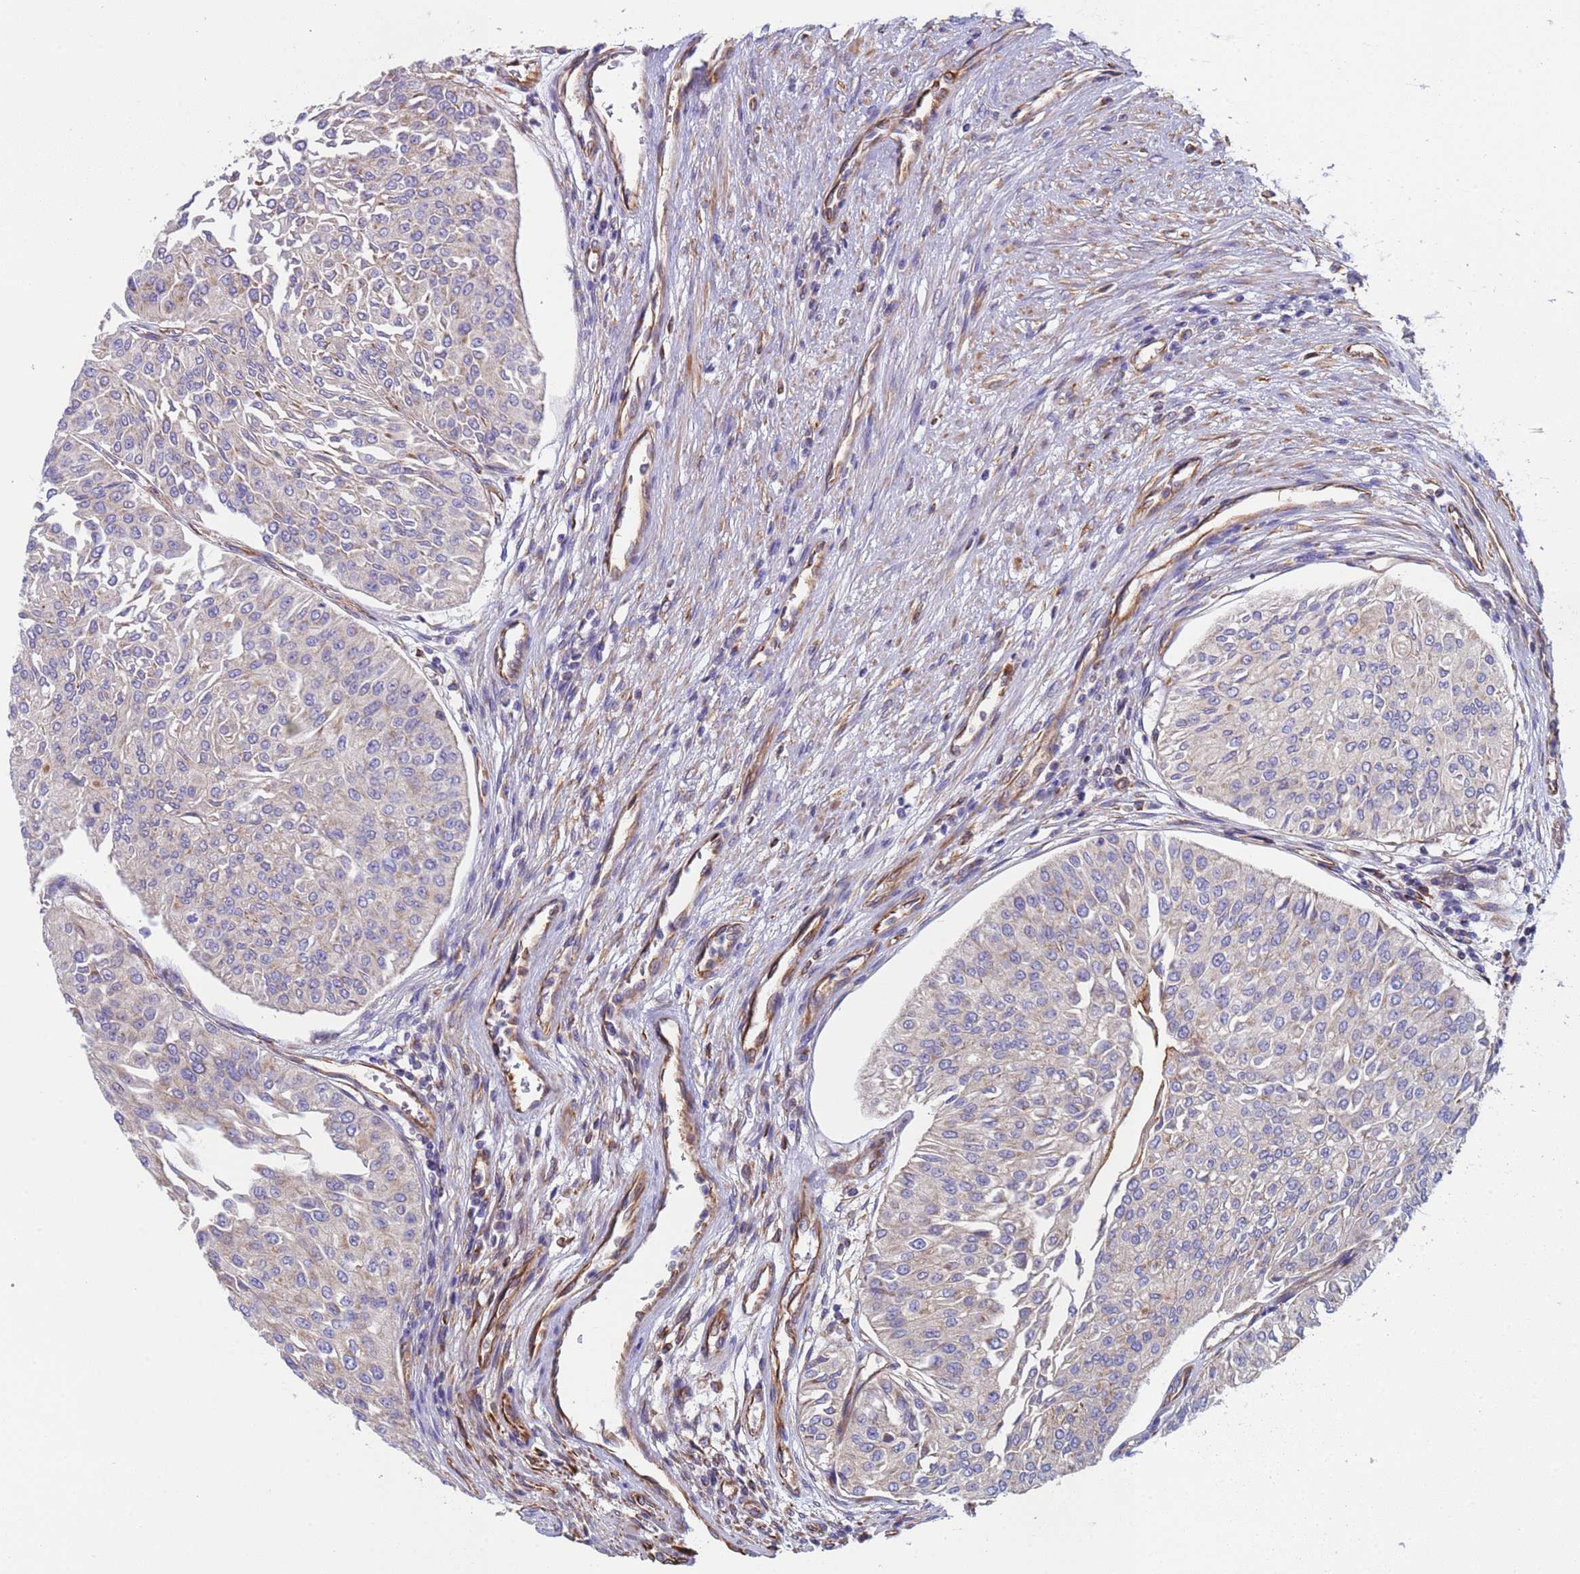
{"staining": {"intensity": "moderate", "quantity": "<25%", "location": "cytoplasmic/membranous"}, "tissue": "urothelial cancer", "cell_type": "Tumor cells", "image_type": "cancer", "snomed": [{"axis": "morphology", "description": "Urothelial carcinoma, Low grade"}, {"axis": "topography", "description": "Urinary bladder"}], "caption": "Moderate cytoplasmic/membranous protein staining is present in approximately <25% of tumor cells in urothelial cancer. (Stains: DAB (3,3'-diaminobenzidine) in brown, nuclei in blue, Microscopy: brightfield microscopy at high magnification).", "gene": "NUDT12", "patient": {"sex": "male", "age": 67}}